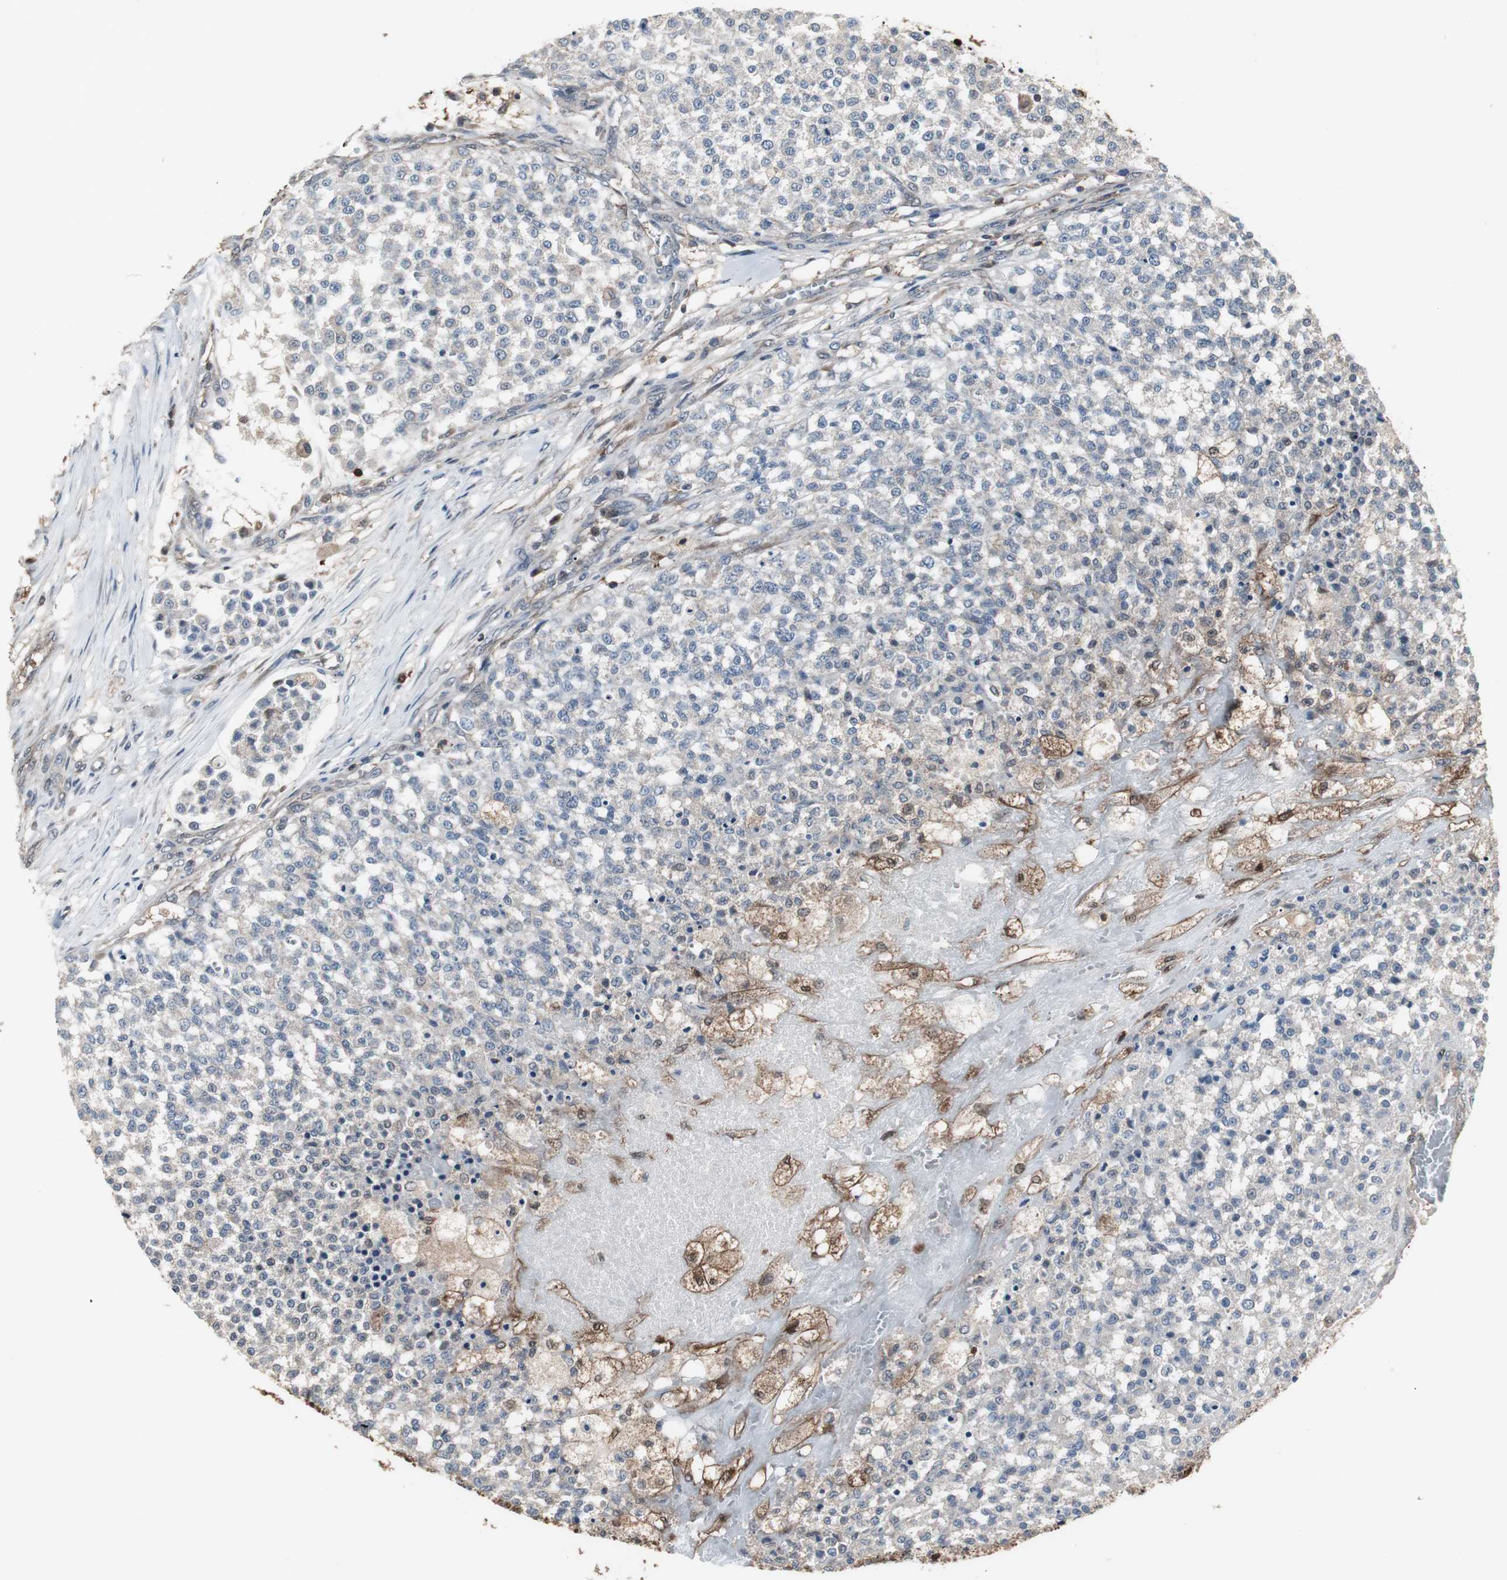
{"staining": {"intensity": "weak", "quantity": "25%-75%", "location": "cytoplasmic/membranous"}, "tissue": "testis cancer", "cell_type": "Tumor cells", "image_type": "cancer", "snomed": [{"axis": "morphology", "description": "Seminoma, NOS"}, {"axis": "topography", "description": "Testis"}], "caption": "This is a micrograph of immunohistochemistry (IHC) staining of seminoma (testis), which shows weak staining in the cytoplasmic/membranous of tumor cells.", "gene": "ZSCAN22", "patient": {"sex": "male", "age": 59}}